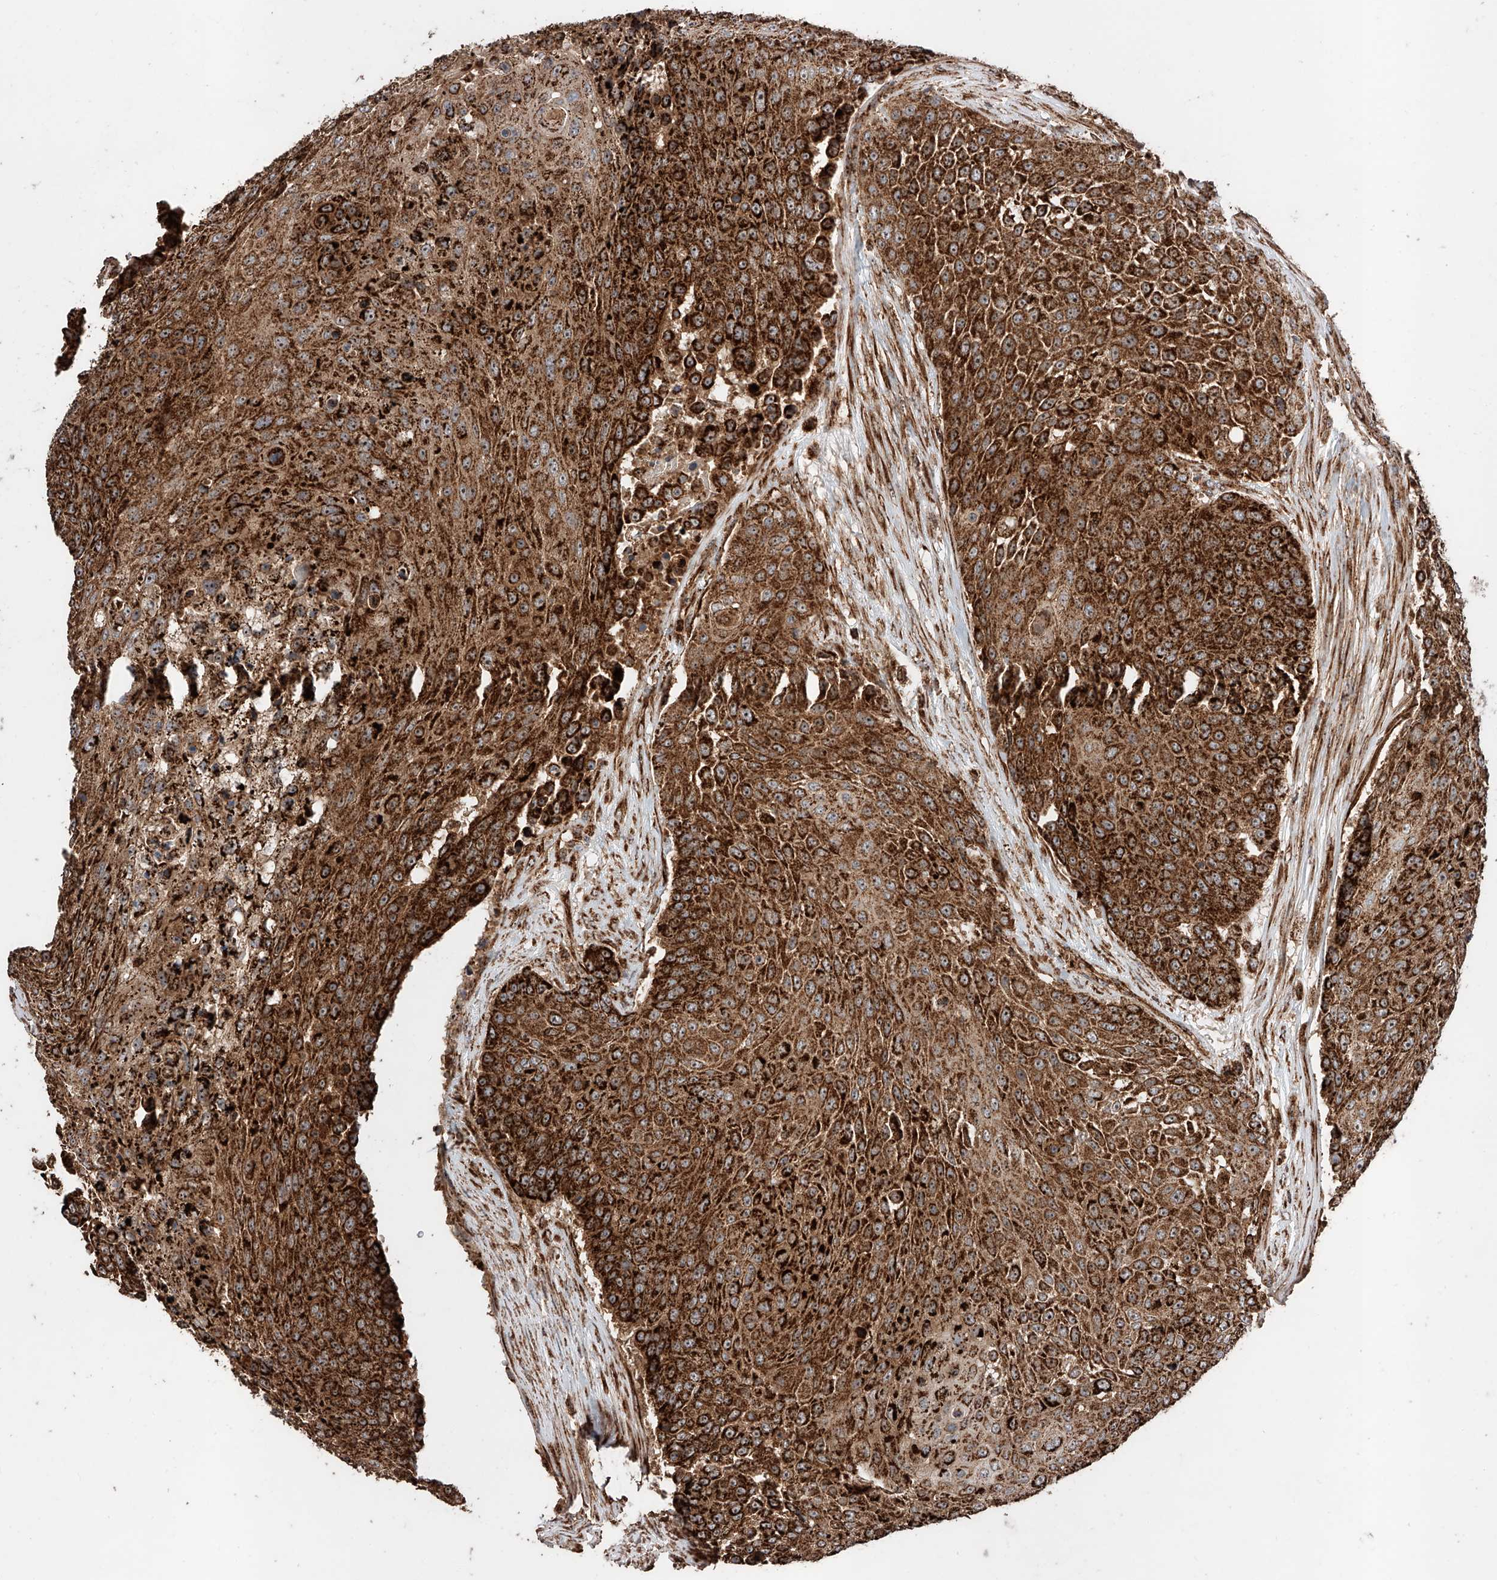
{"staining": {"intensity": "strong", "quantity": ">75%", "location": "cytoplasmic/membranous"}, "tissue": "urothelial cancer", "cell_type": "Tumor cells", "image_type": "cancer", "snomed": [{"axis": "morphology", "description": "Urothelial carcinoma, High grade"}, {"axis": "topography", "description": "Urinary bladder"}], "caption": "A brown stain highlights strong cytoplasmic/membranous staining of a protein in human urothelial cancer tumor cells. (DAB IHC with brightfield microscopy, high magnification).", "gene": "PISD", "patient": {"sex": "female", "age": 63}}